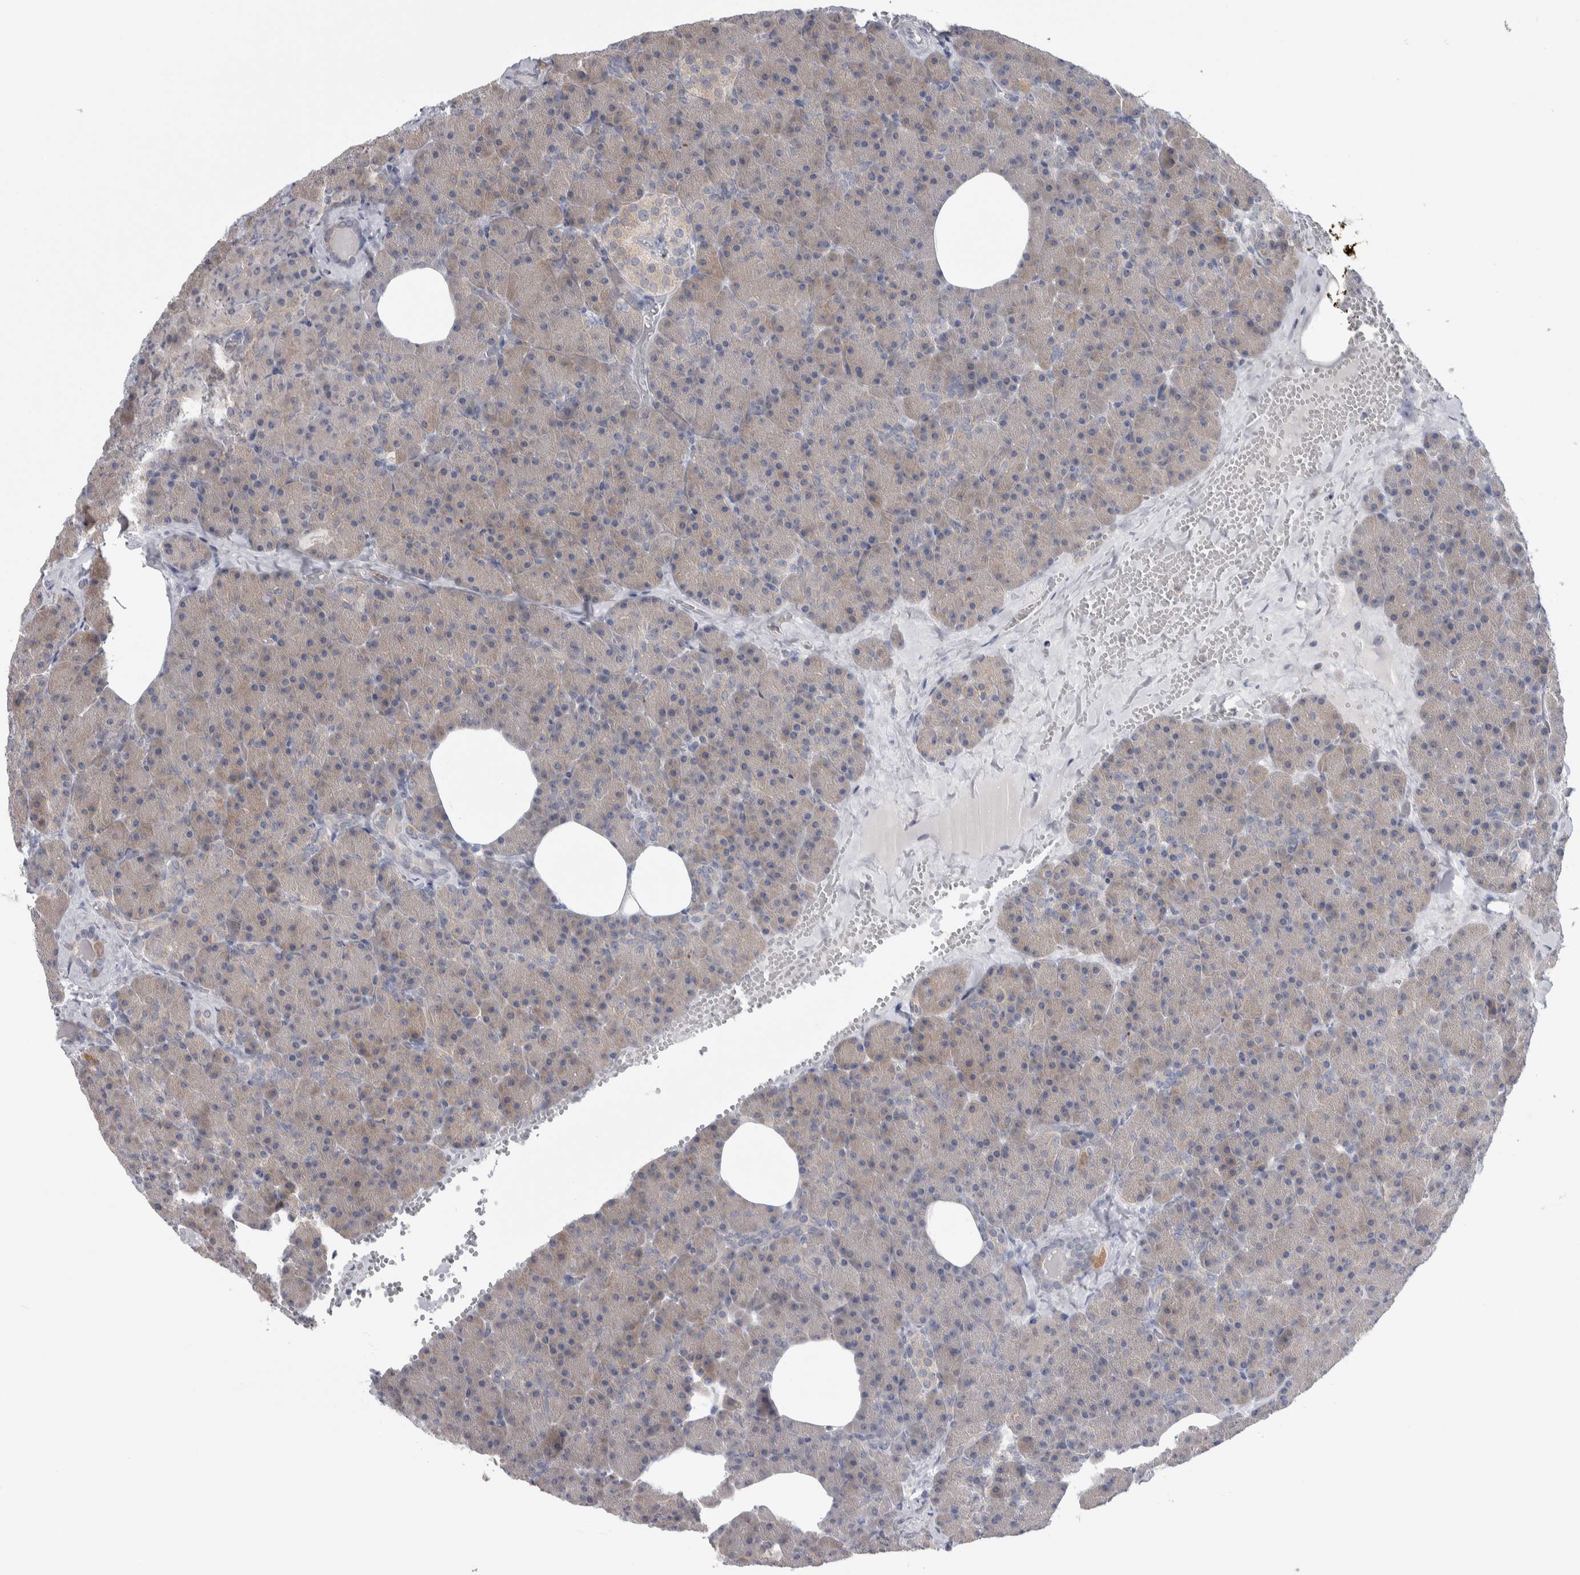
{"staining": {"intensity": "weak", "quantity": "<25%", "location": "cytoplasmic/membranous"}, "tissue": "pancreas", "cell_type": "Exocrine glandular cells", "image_type": "normal", "snomed": [{"axis": "morphology", "description": "Normal tissue, NOS"}, {"axis": "morphology", "description": "Carcinoid, malignant, NOS"}, {"axis": "topography", "description": "Pancreas"}], "caption": "An immunohistochemistry photomicrograph of unremarkable pancreas is shown. There is no staining in exocrine glandular cells of pancreas.", "gene": "HTATIP2", "patient": {"sex": "female", "age": 35}}